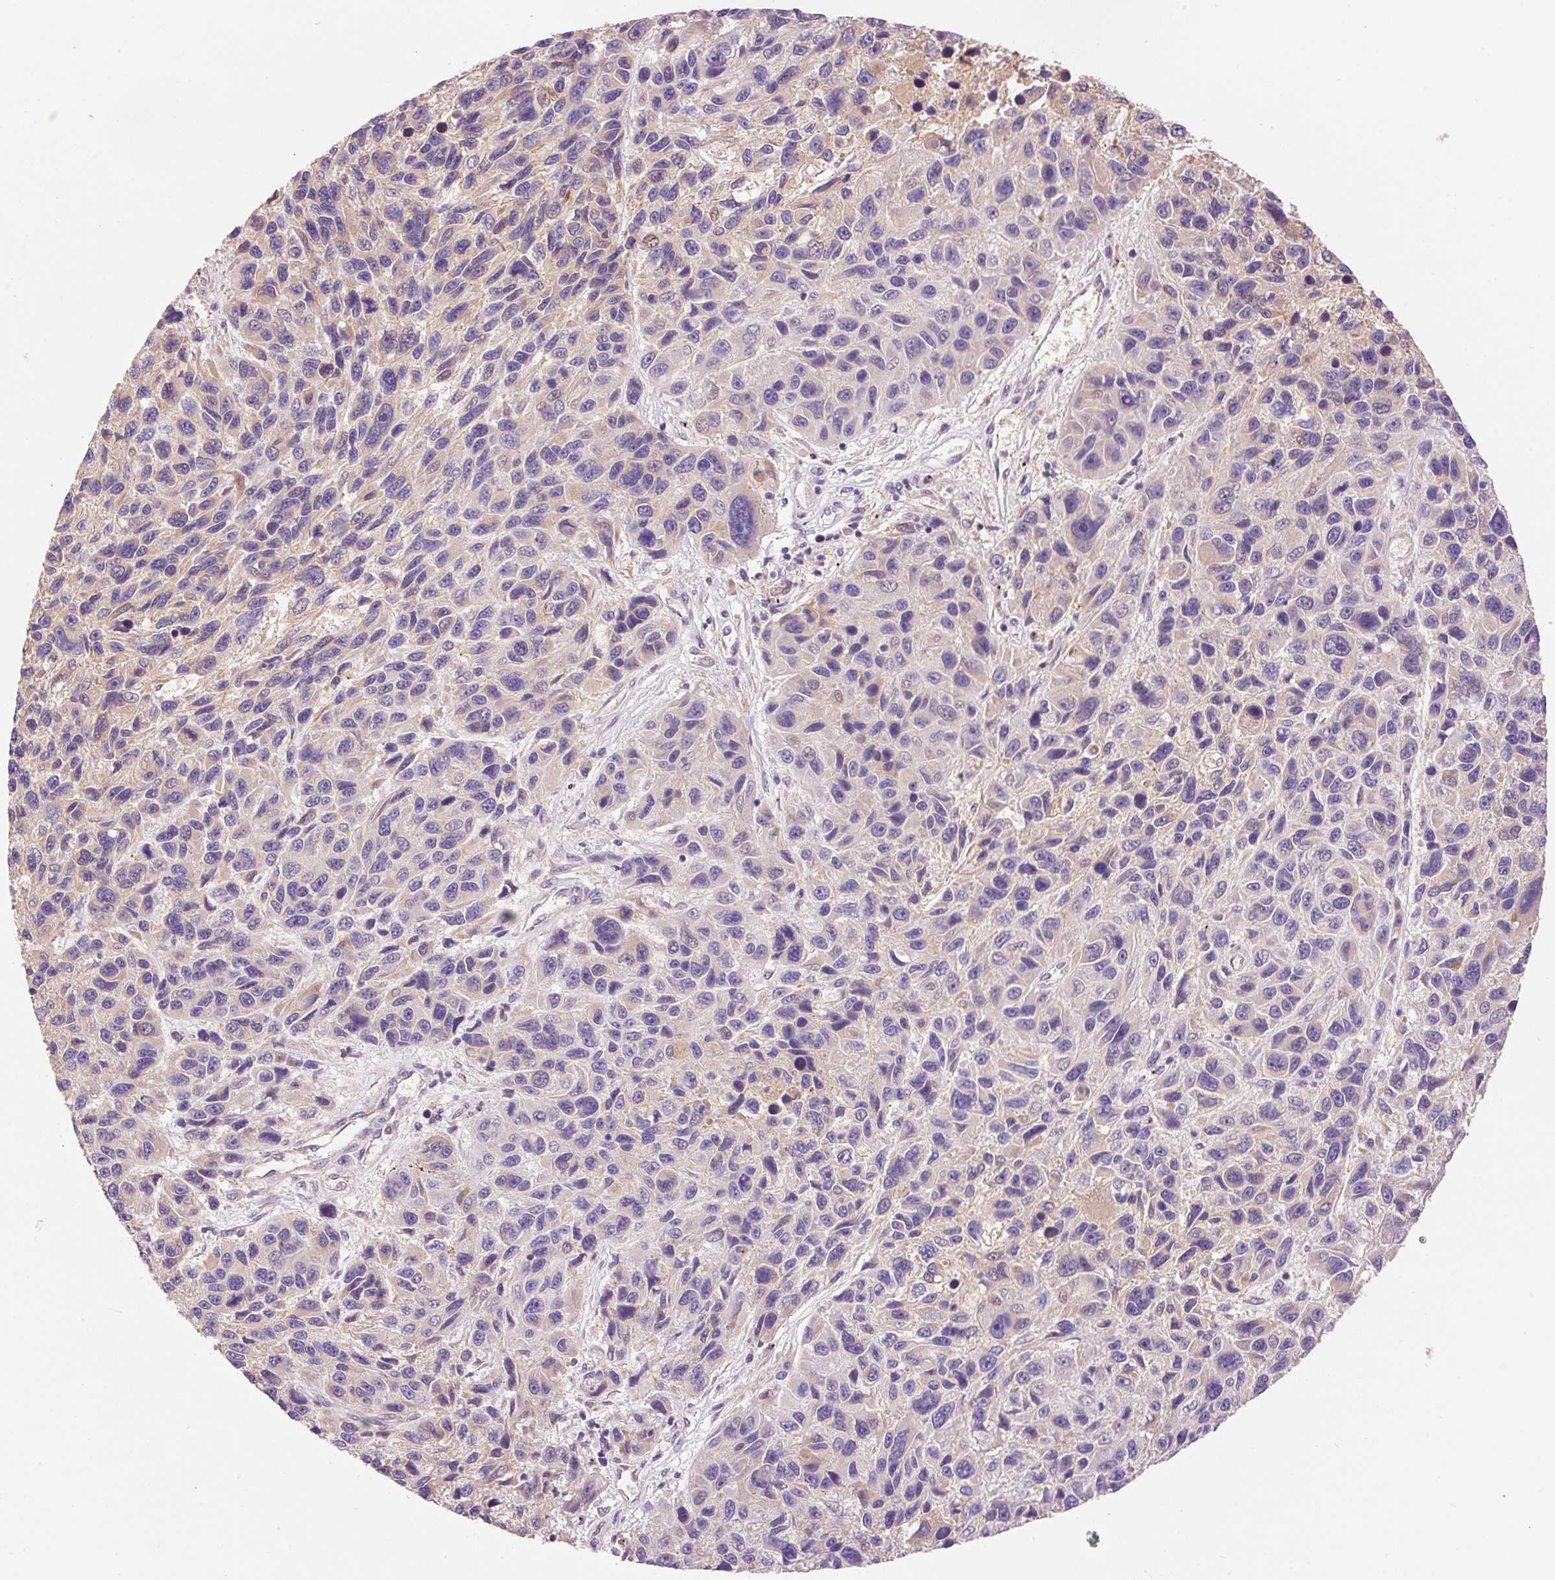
{"staining": {"intensity": "negative", "quantity": "none", "location": "none"}, "tissue": "melanoma", "cell_type": "Tumor cells", "image_type": "cancer", "snomed": [{"axis": "morphology", "description": "Malignant melanoma, NOS"}, {"axis": "topography", "description": "Skin"}], "caption": "Immunohistochemical staining of malignant melanoma demonstrates no significant positivity in tumor cells.", "gene": "CMTM8", "patient": {"sex": "male", "age": 53}}